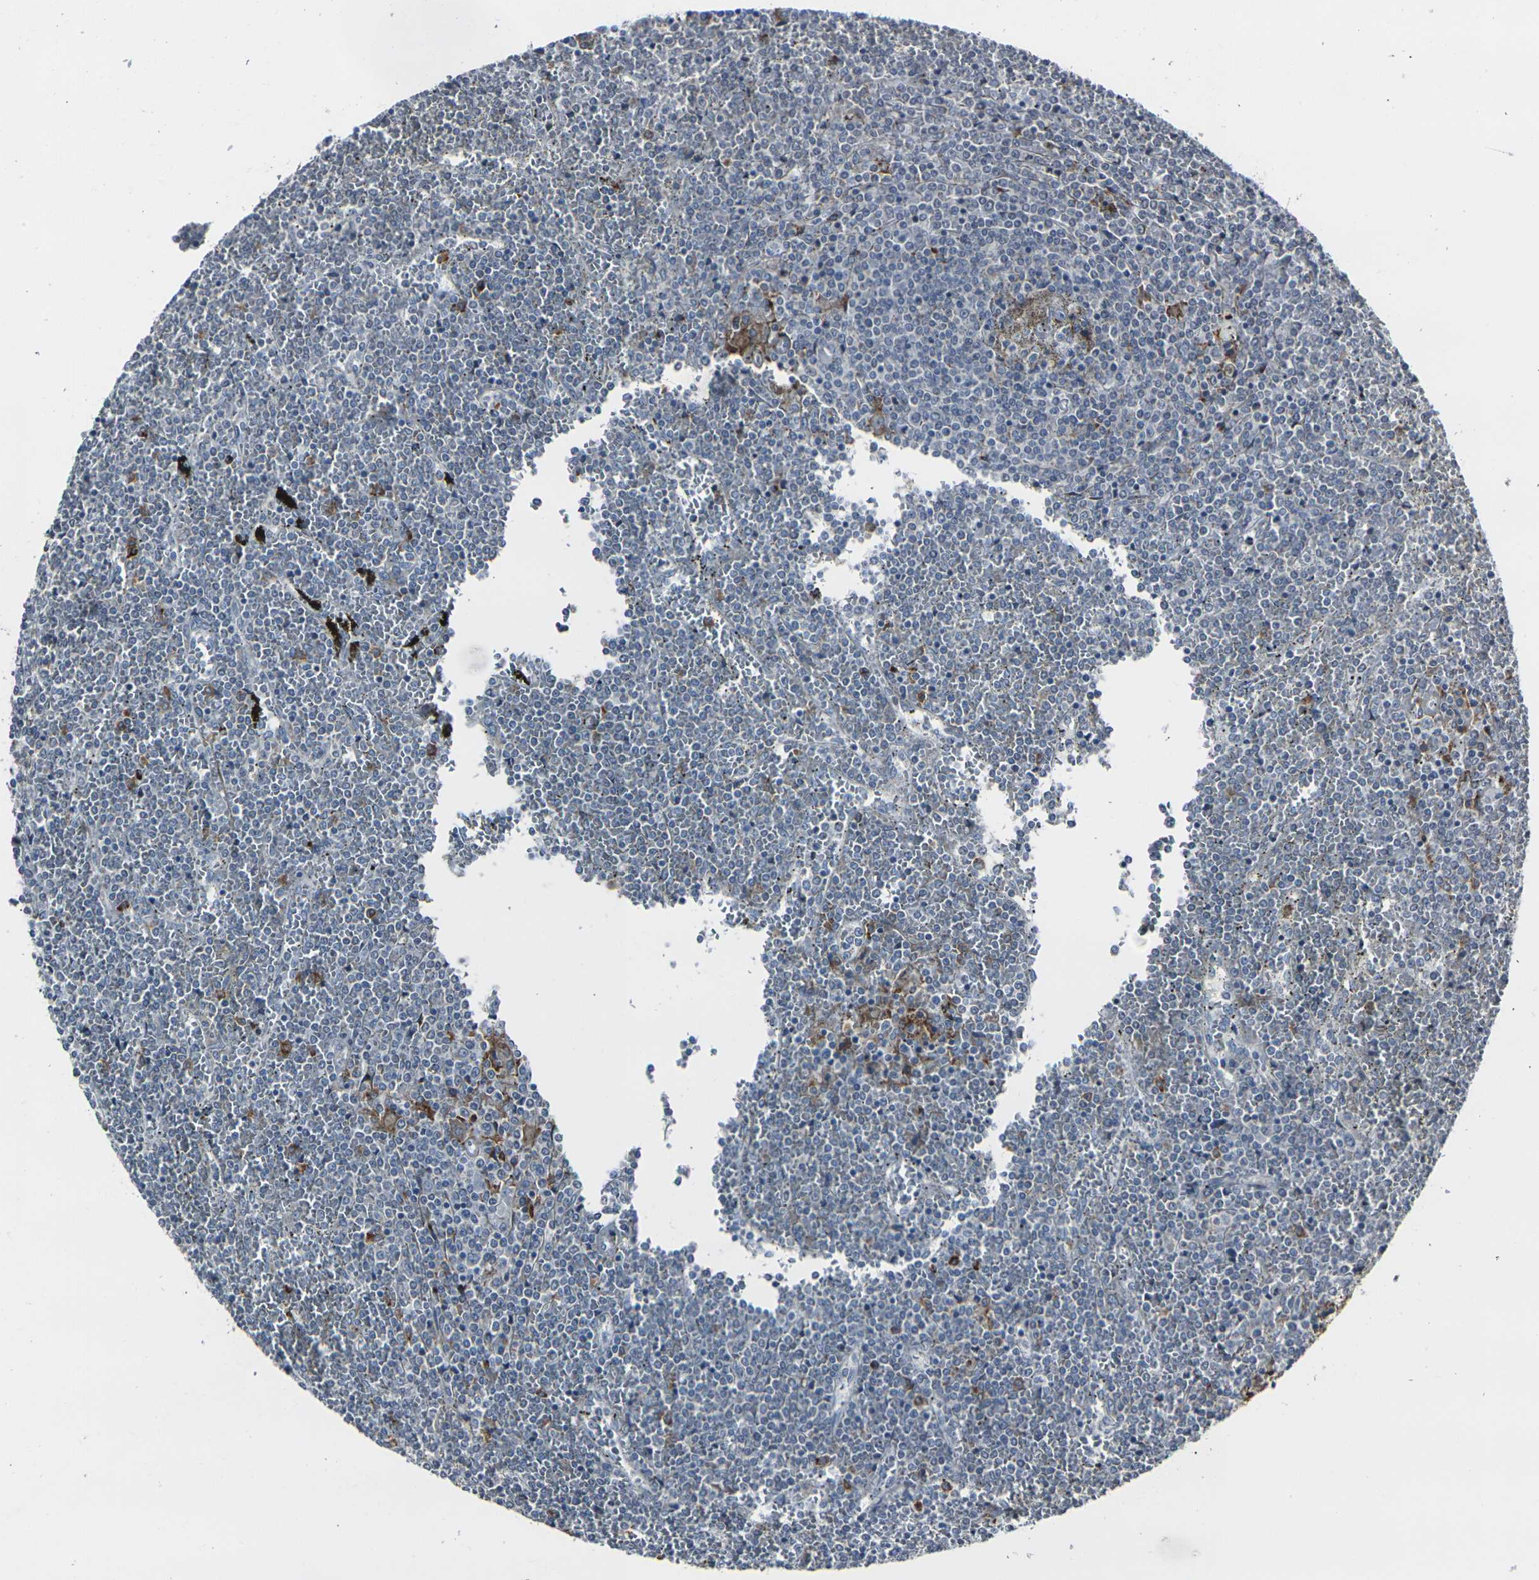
{"staining": {"intensity": "weak", "quantity": "<25%", "location": "cytoplasmic/membranous"}, "tissue": "lymphoma", "cell_type": "Tumor cells", "image_type": "cancer", "snomed": [{"axis": "morphology", "description": "Malignant lymphoma, non-Hodgkin's type, Low grade"}, {"axis": "topography", "description": "Spleen"}], "caption": "DAB immunohistochemical staining of lymphoma demonstrates no significant expression in tumor cells.", "gene": "MYOF", "patient": {"sex": "female", "age": 19}}